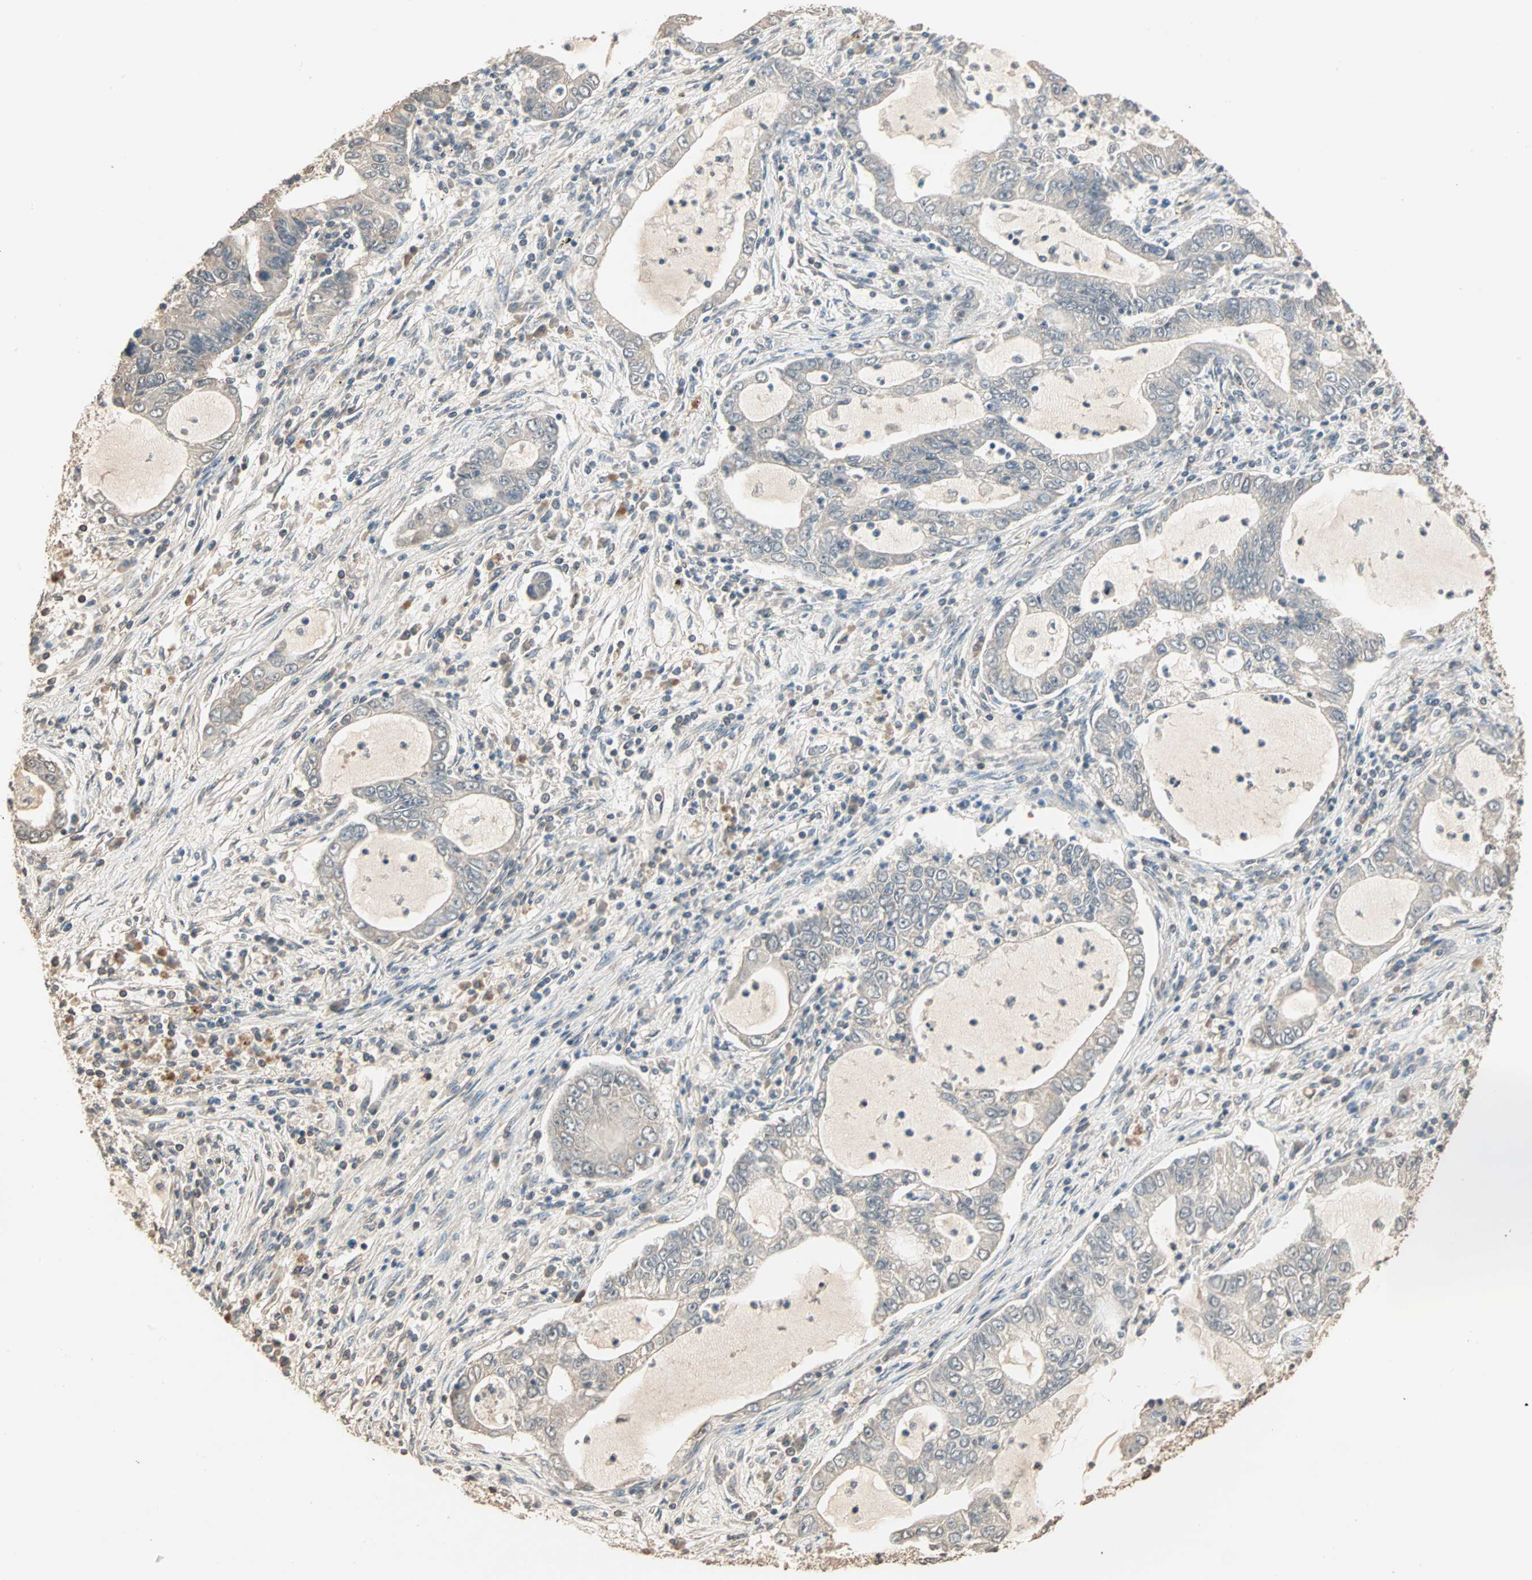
{"staining": {"intensity": "weak", "quantity": ">75%", "location": "cytoplasmic/membranous"}, "tissue": "lung cancer", "cell_type": "Tumor cells", "image_type": "cancer", "snomed": [{"axis": "morphology", "description": "Adenocarcinoma, NOS"}, {"axis": "topography", "description": "Lung"}], "caption": "An IHC histopathology image of tumor tissue is shown. Protein staining in brown shows weak cytoplasmic/membranous positivity in lung cancer within tumor cells.", "gene": "ZBTB33", "patient": {"sex": "female", "age": 51}}